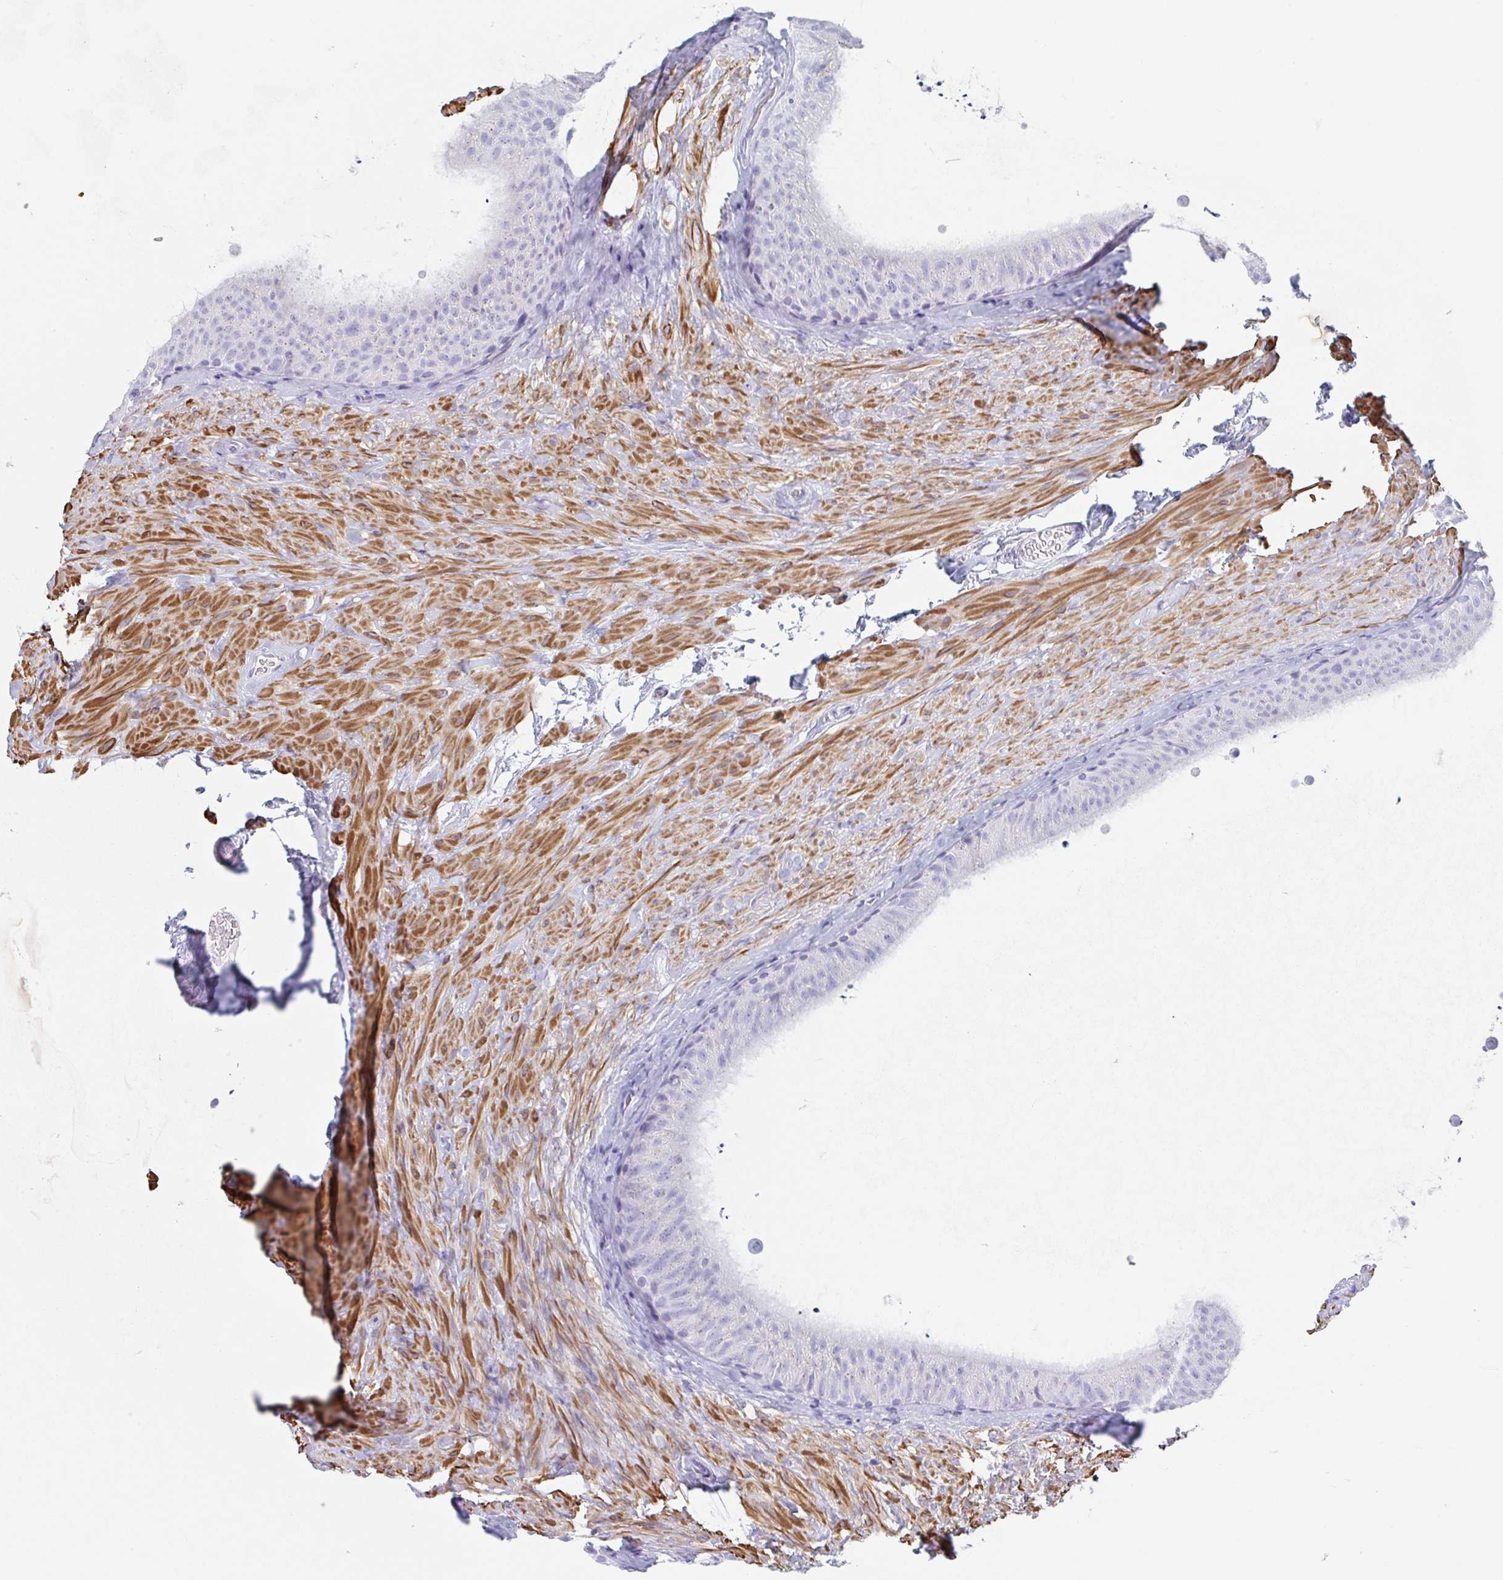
{"staining": {"intensity": "negative", "quantity": "none", "location": "none"}, "tissue": "epididymis", "cell_type": "Glandular cells", "image_type": "normal", "snomed": [{"axis": "morphology", "description": "Normal tissue, NOS"}, {"axis": "topography", "description": "Epididymis, spermatic cord, NOS"}, {"axis": "topography", "description": "Epididymis"}], "caption": "Image shows no protein expression in glandular cells of unremarkable epididymis. Nuclei are stained in blue.", "gene": "TAS2R41", "patient": {"sex": "male", "age": 31}}